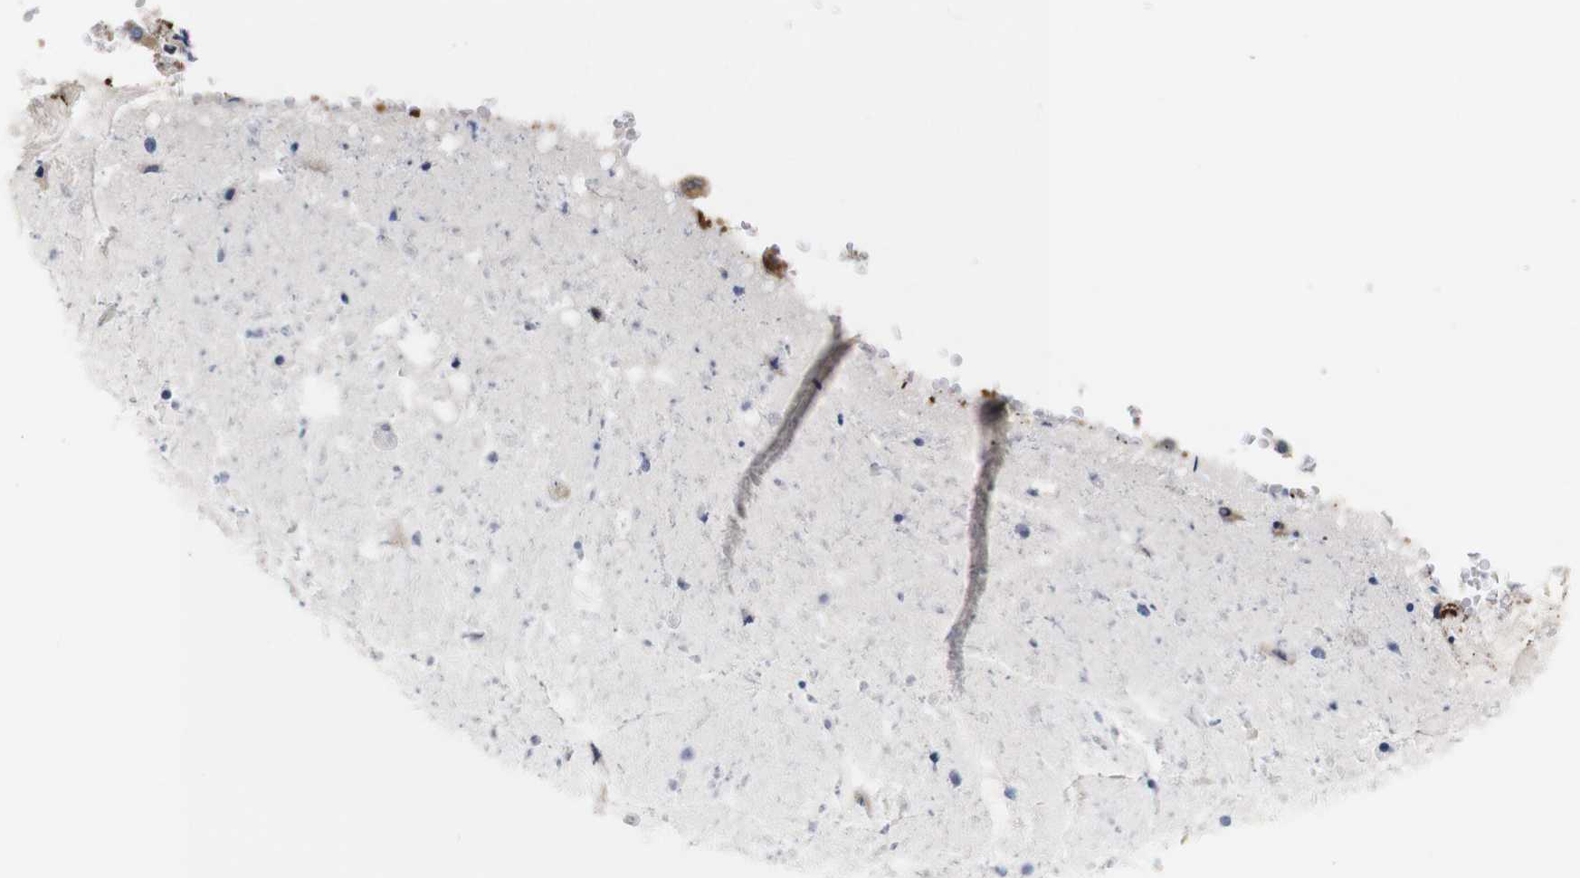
{"staining": {"intensity": "moderate", "quantity": ">75%", "location": "cytoplasmic/membranous"}, "tissue": "bronchus", "cell_type": "Respiratory epithelial cells", "image_type": "normal", "snomed": [{"axis": "morphology", "description": "Normal tissue, NOS"}, {"axis": "morphology", "description": "Adenocarcinoma, NOS"}, {"axis": "morphology", "description": "Adenocarcinoma, metastatic, NOS"}, {"axis": "topography", "description": "Lymph node"}, {"axis": "topography", "description": "Bronchus"}, {"axis": "topography", "description": "Lung"}], "caption": "Immunohistochemical staining of unremarkable human bronchus shows medium levels of moderate cytoplasmic/membranous staining in about >75% of respiratory epithelial cells. (DAB IHC, brown staining for protein, blue staining for nuclei).", "gene": "UBE2G2", "patient": {"sex": "female", "age": 54}}